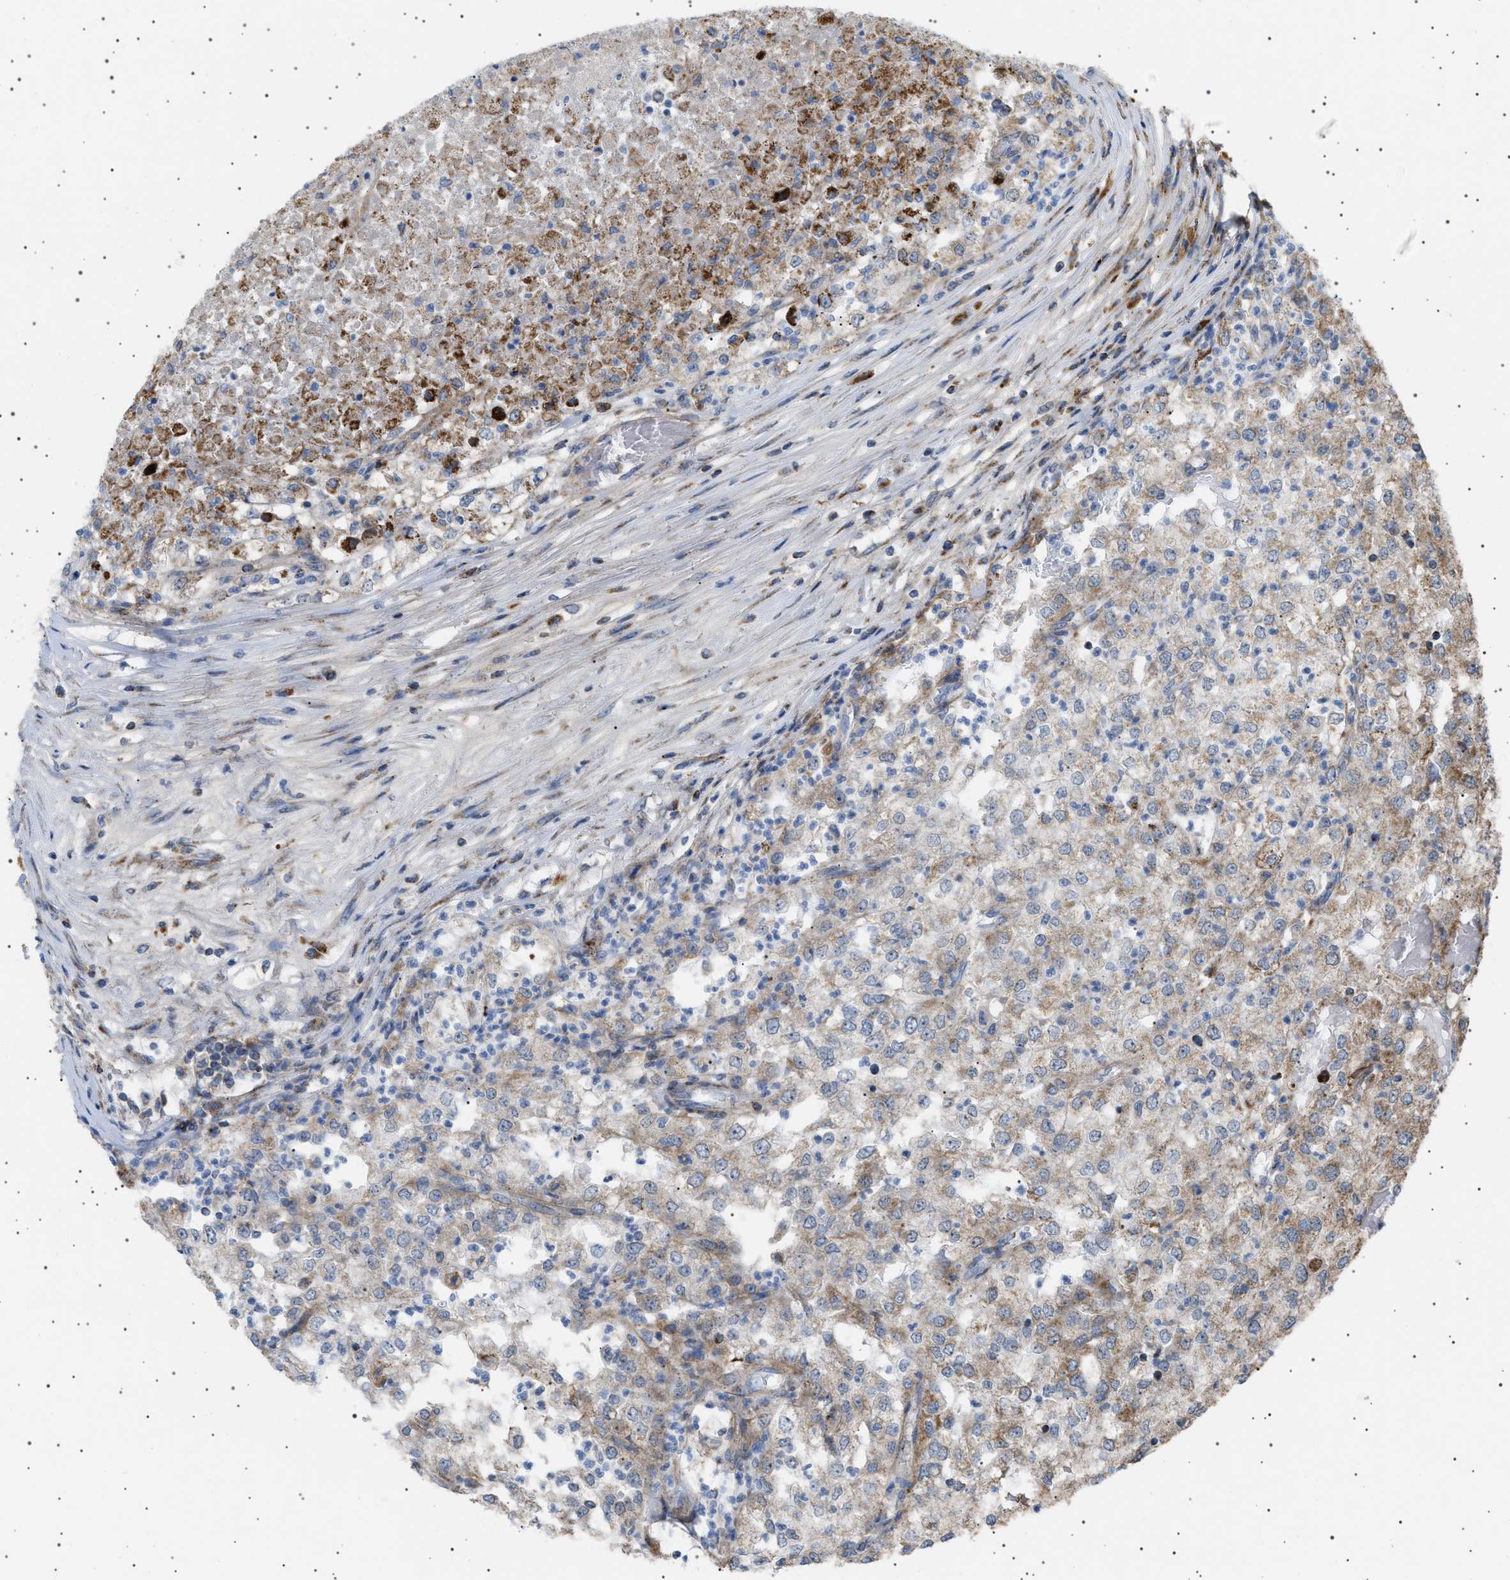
{"staining": {"intensity": "weak", "quantity": "25%-75%", "location": "cytoplasmic/membranous"}, "tissue": "renal cancer", "cell_type": "Tumor cells", "image_type": "cancer", "snomed": [{"axis": "morphology", "description": "Adenocarcinoma, NOS"}, {"axis": "topography", "description": "Kidney"}], "caption": "A brown stain shows weak cytoplasmic/membranous positivity of a protein in human renal cancer tumor cells.", "gene": "UBXN8", "patient": {"sex": "female", "age": 54}}